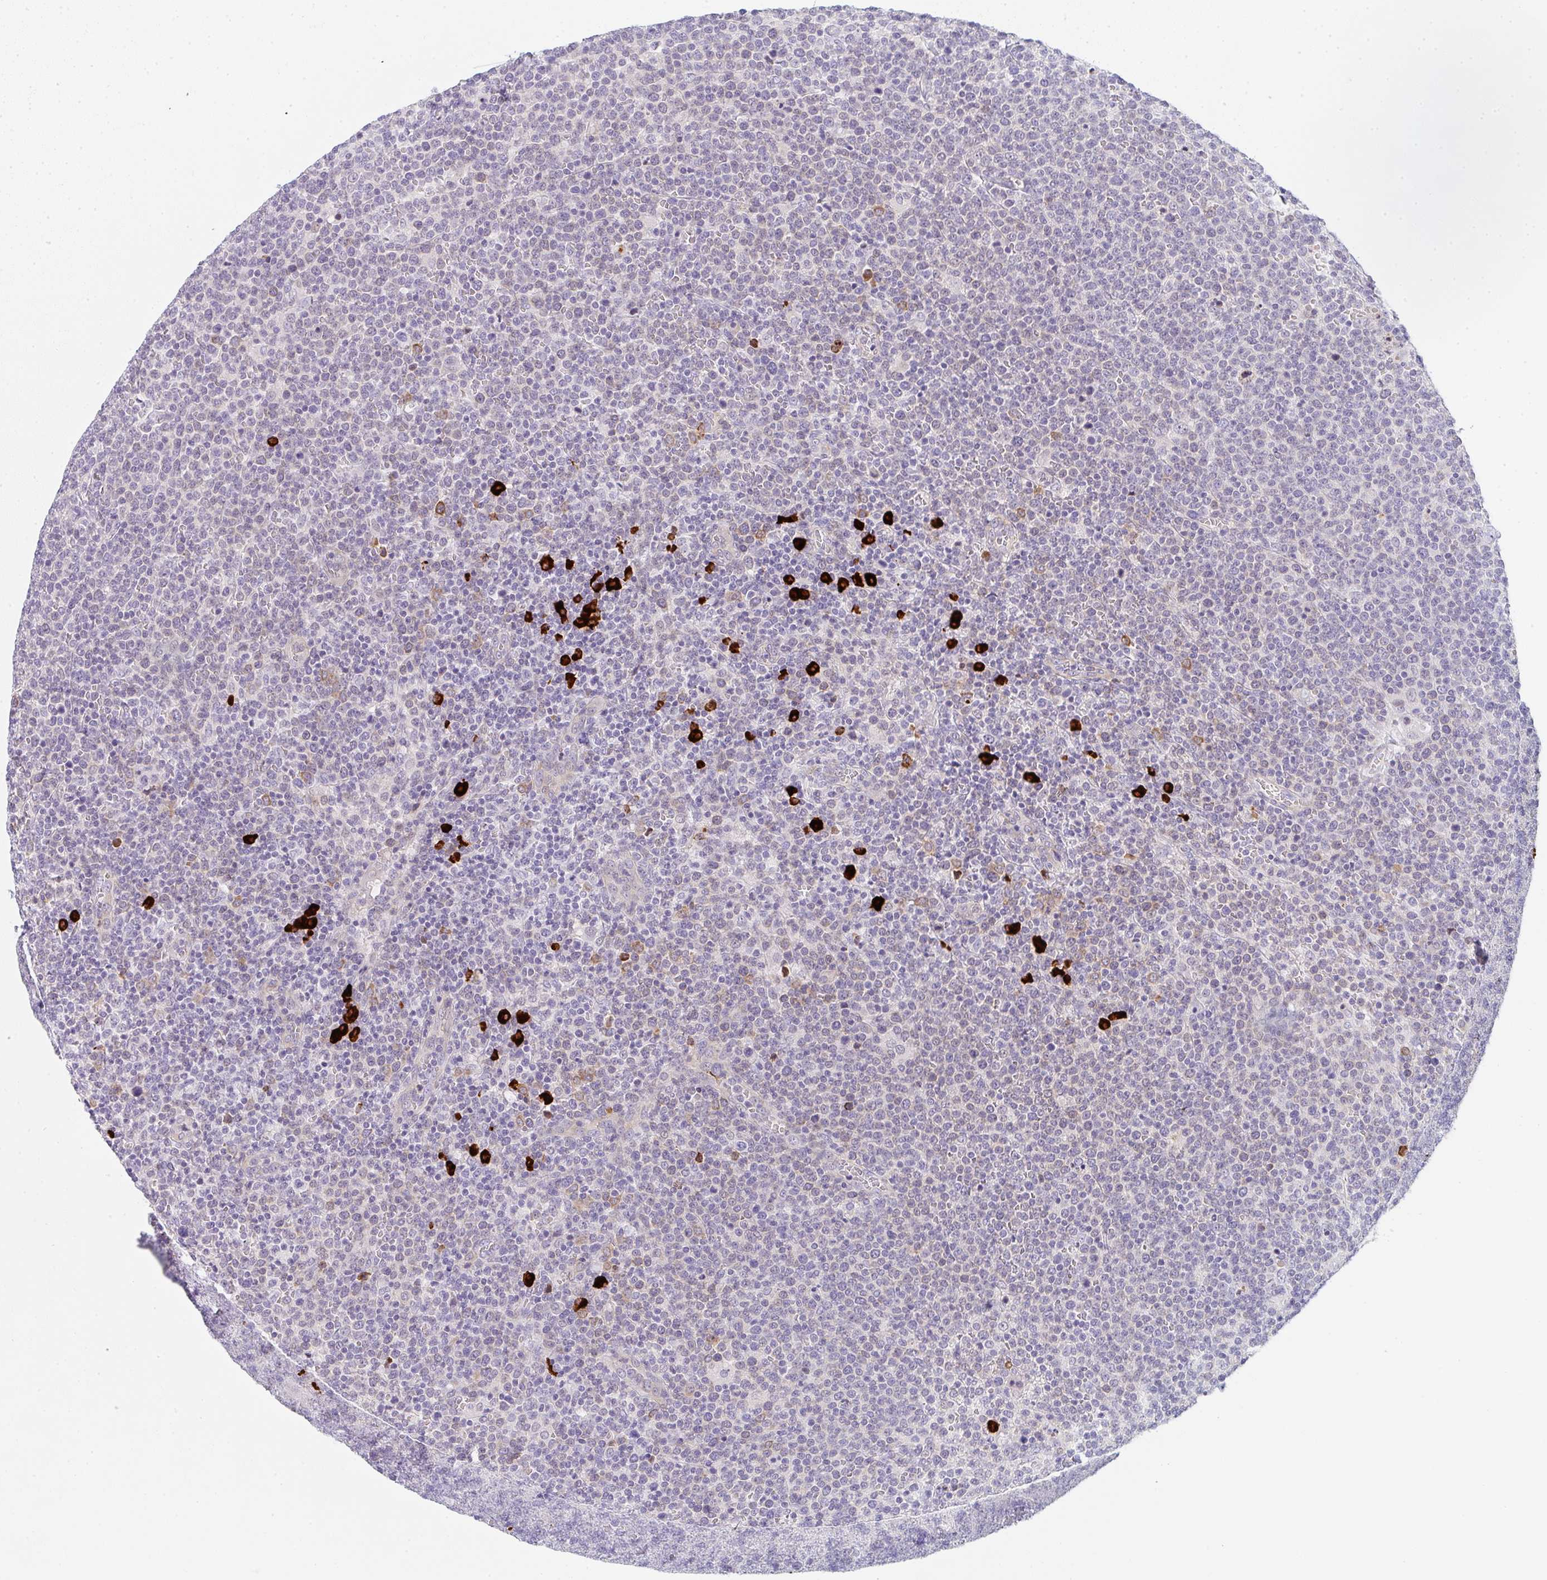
{"staining": {"intensity": "negative", "quantity": "none", "location": "none"}, "tissue": "lymphoma", "cell_type": "Tumor cells", "image_type": "cancer", "snomed": [{"axis": "morphology", "description": "Malignant lymphoma, non-Hodgkin's type, High grade"}, {"axis": "topography", "description": "Lymph node"}], "caption": "Immunohistochemistry of lymphoma reveals no positivity in tumor cells.", "gene": "CACNA1S", "patient": {"sex": "male", "age": 61}}